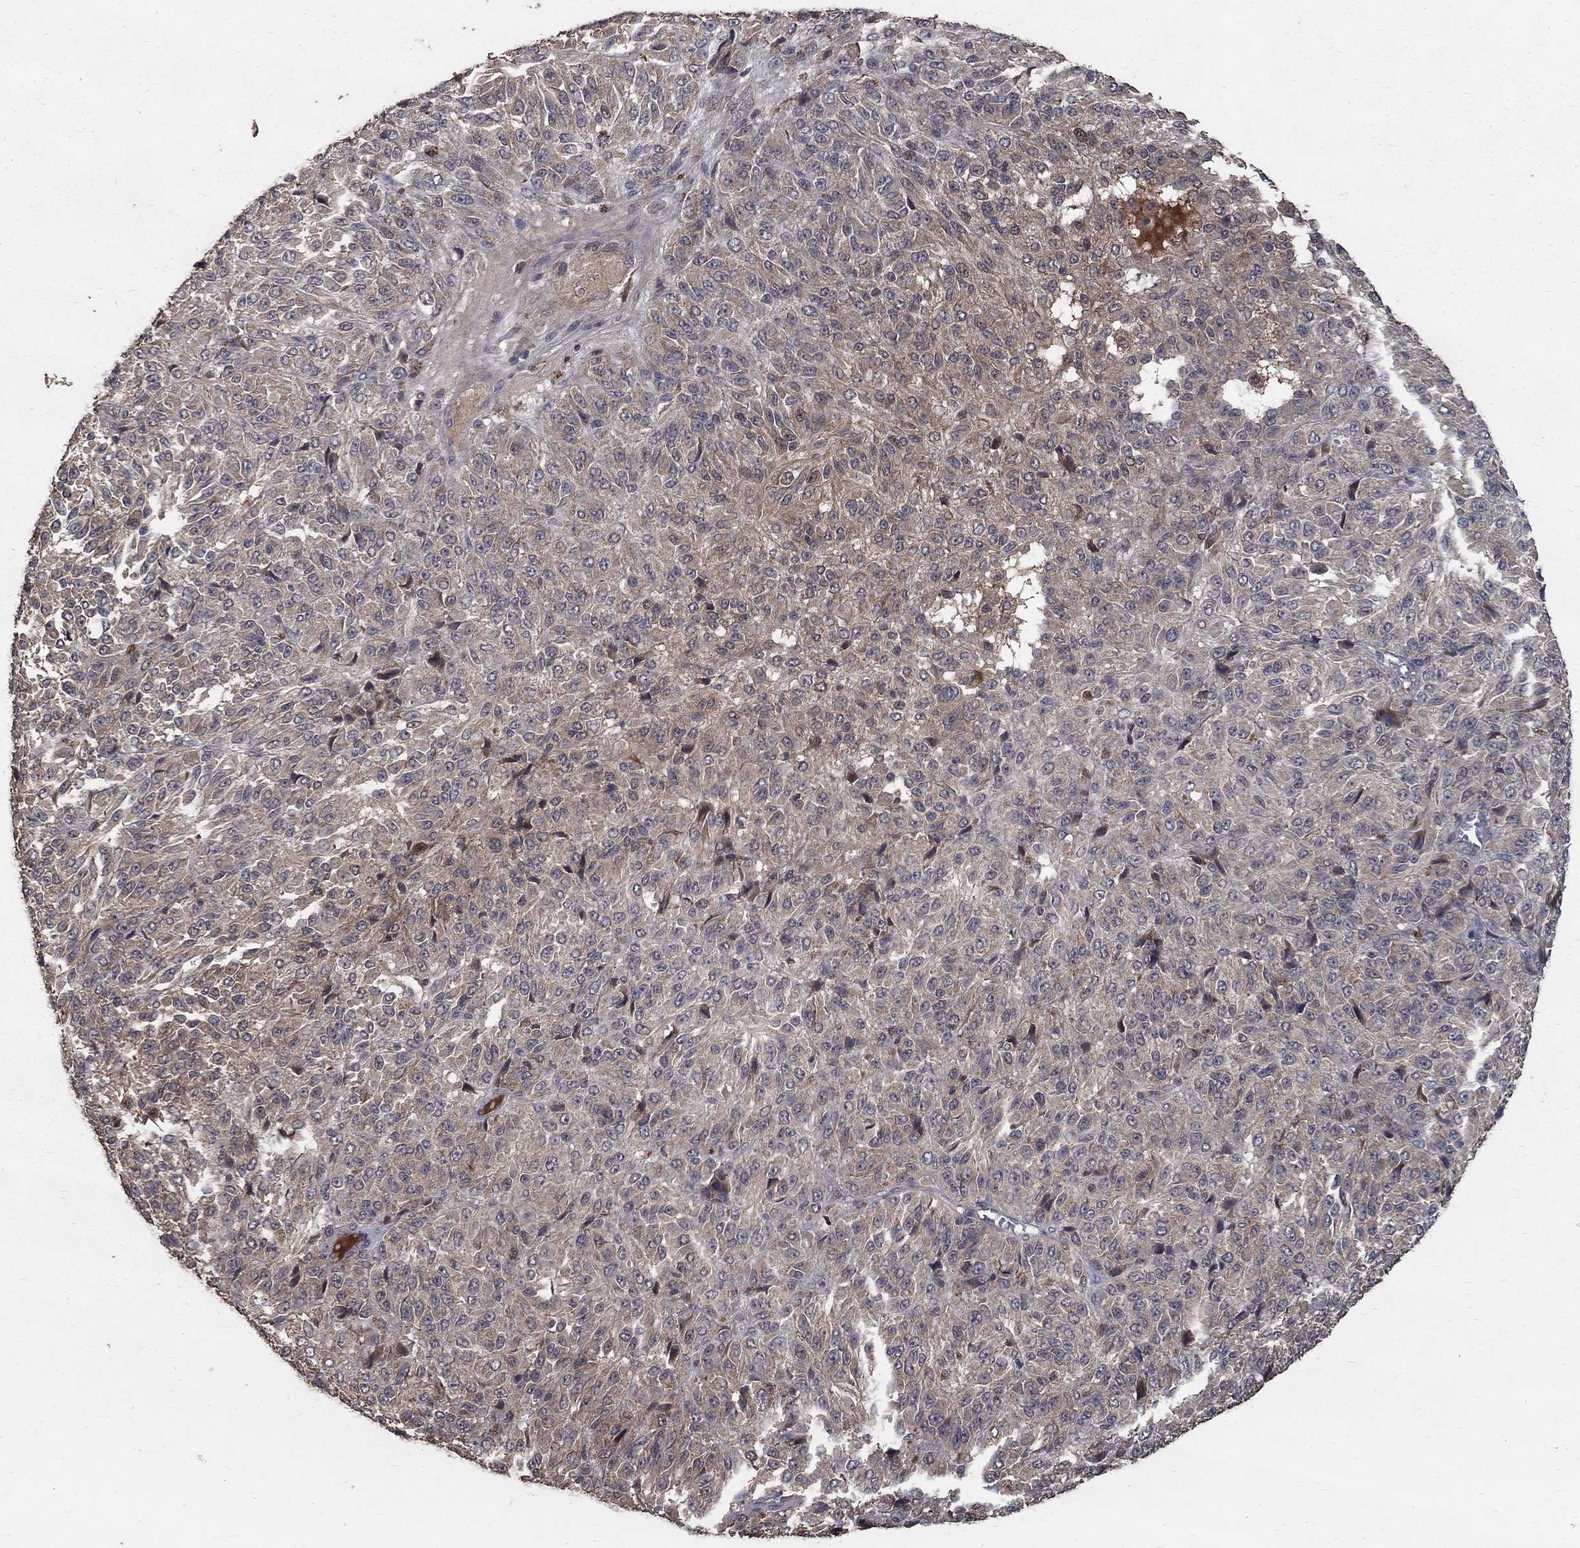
{"staining": {"intensity": "weak", "quantity": "25%-75%", "location": "cytoplasmic/membranous"}, "tissue": "melanoma", "cell_type": "Tumor cells", "image_type": "cancer", "snomed": [{"axis": "morphology", "description": "Malignant melanoma, Metastatic site"}, {"axis": "topography", "description": "Brain"}], "caption": "Melanoma was stained to show a protein in brown. There is low levels of weak cytoplasmic/membranous staining in approximately 25%-75% of tumor cells.", "gene": "C17orf75", "patient": {"sex": "female", "age": 56}}